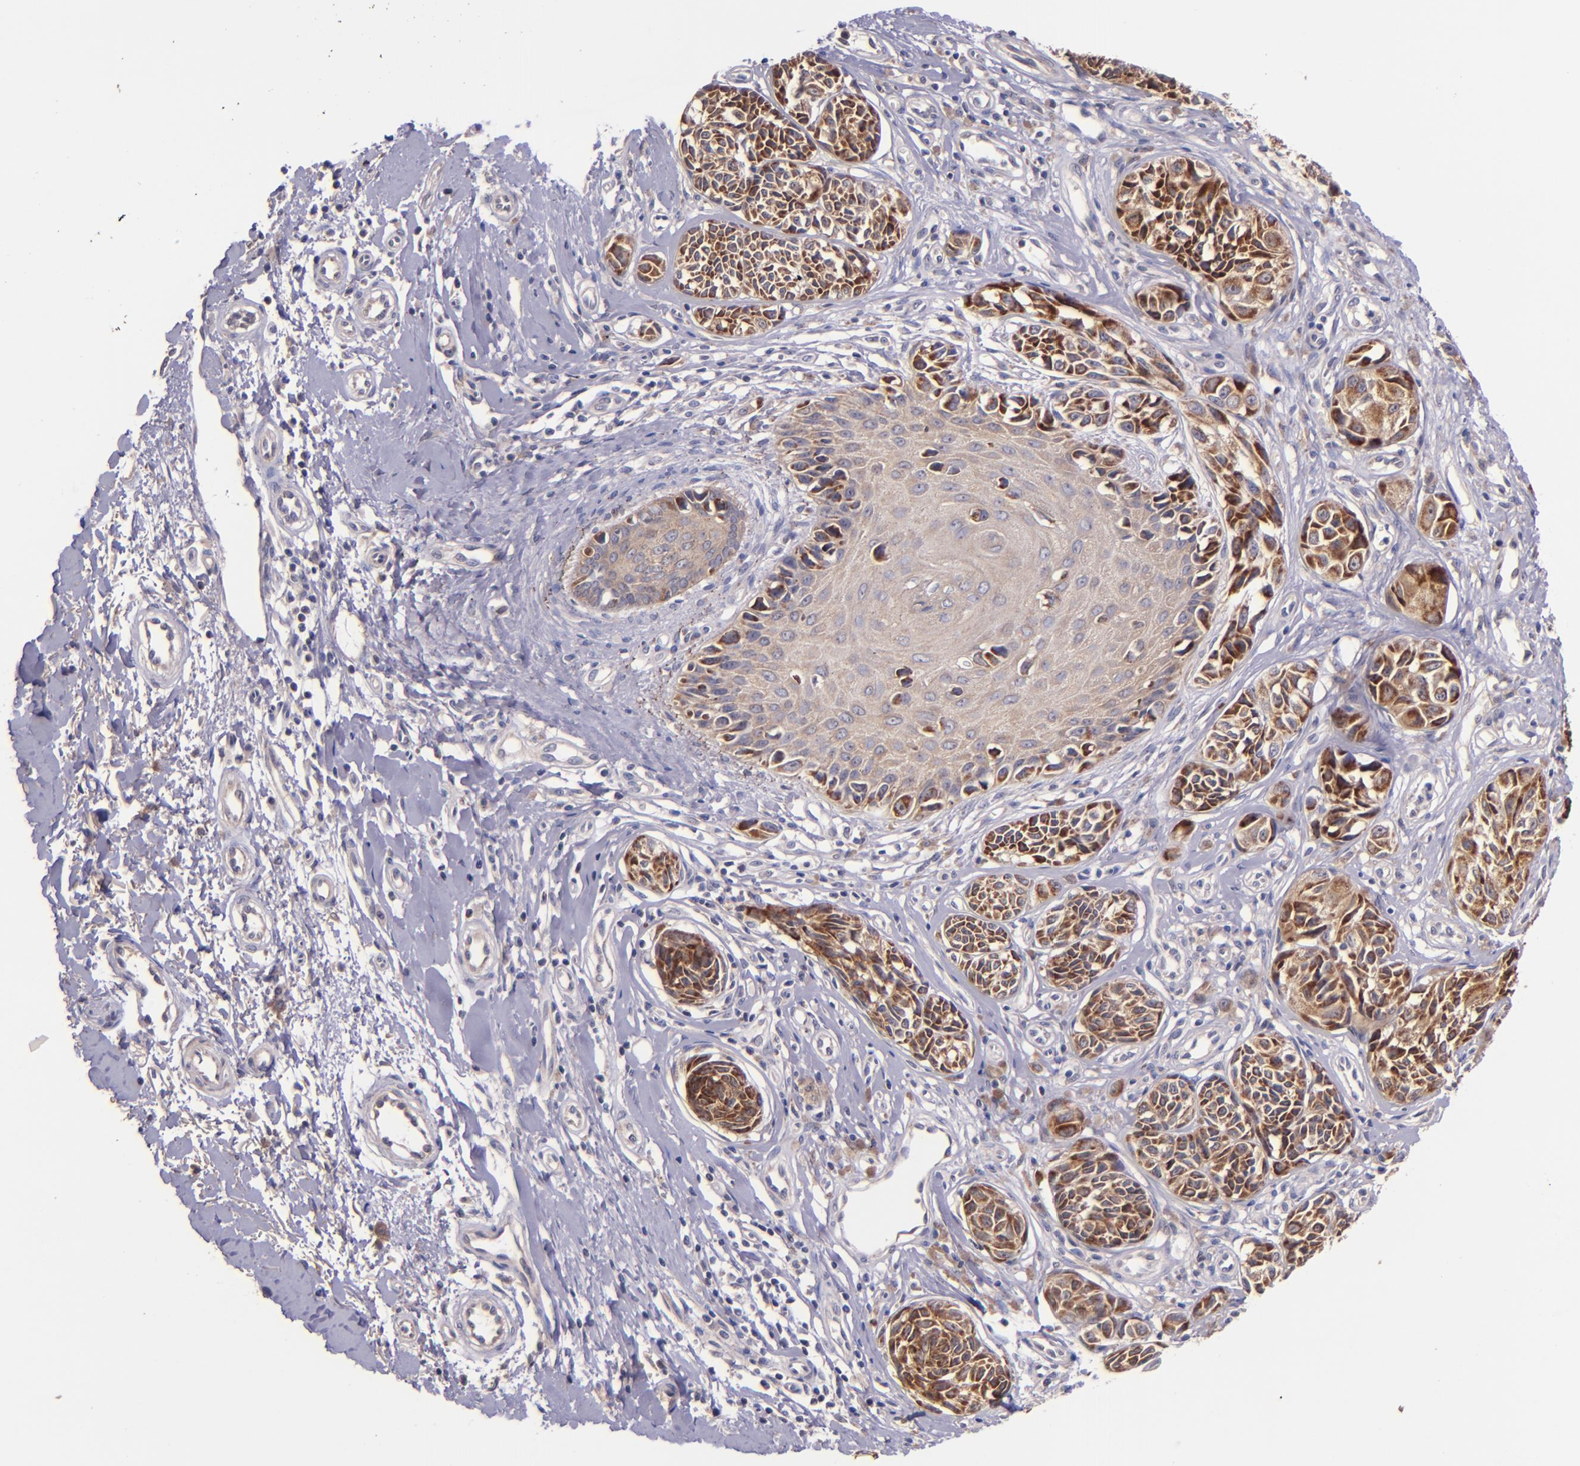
{"staining": {"intensity": "strong", "quantity": ">75%", "location": "cytoplasmic/membranous"}, "tissue": "melanoma", "cell_type": "Tumor cells", "image_type": "cancer", "snomed": [{"axis": "morphology", "description": "Malignant melanoma, NOS"}, {"axis": "topography", "description": "Skin"}], "caption": "Tumor cells reveal high levels of strong cytoplasmic/membranous expression in approximately >75% of cells in malignant melanoma. (Stains: DAB (3,3'-diaminobenzidine) in brown, nuclei in blue, Microscopy: brightfield microscopy at high magnification).", "gene": "SHC1", "patient": {"sex": "male", "age": 67}}